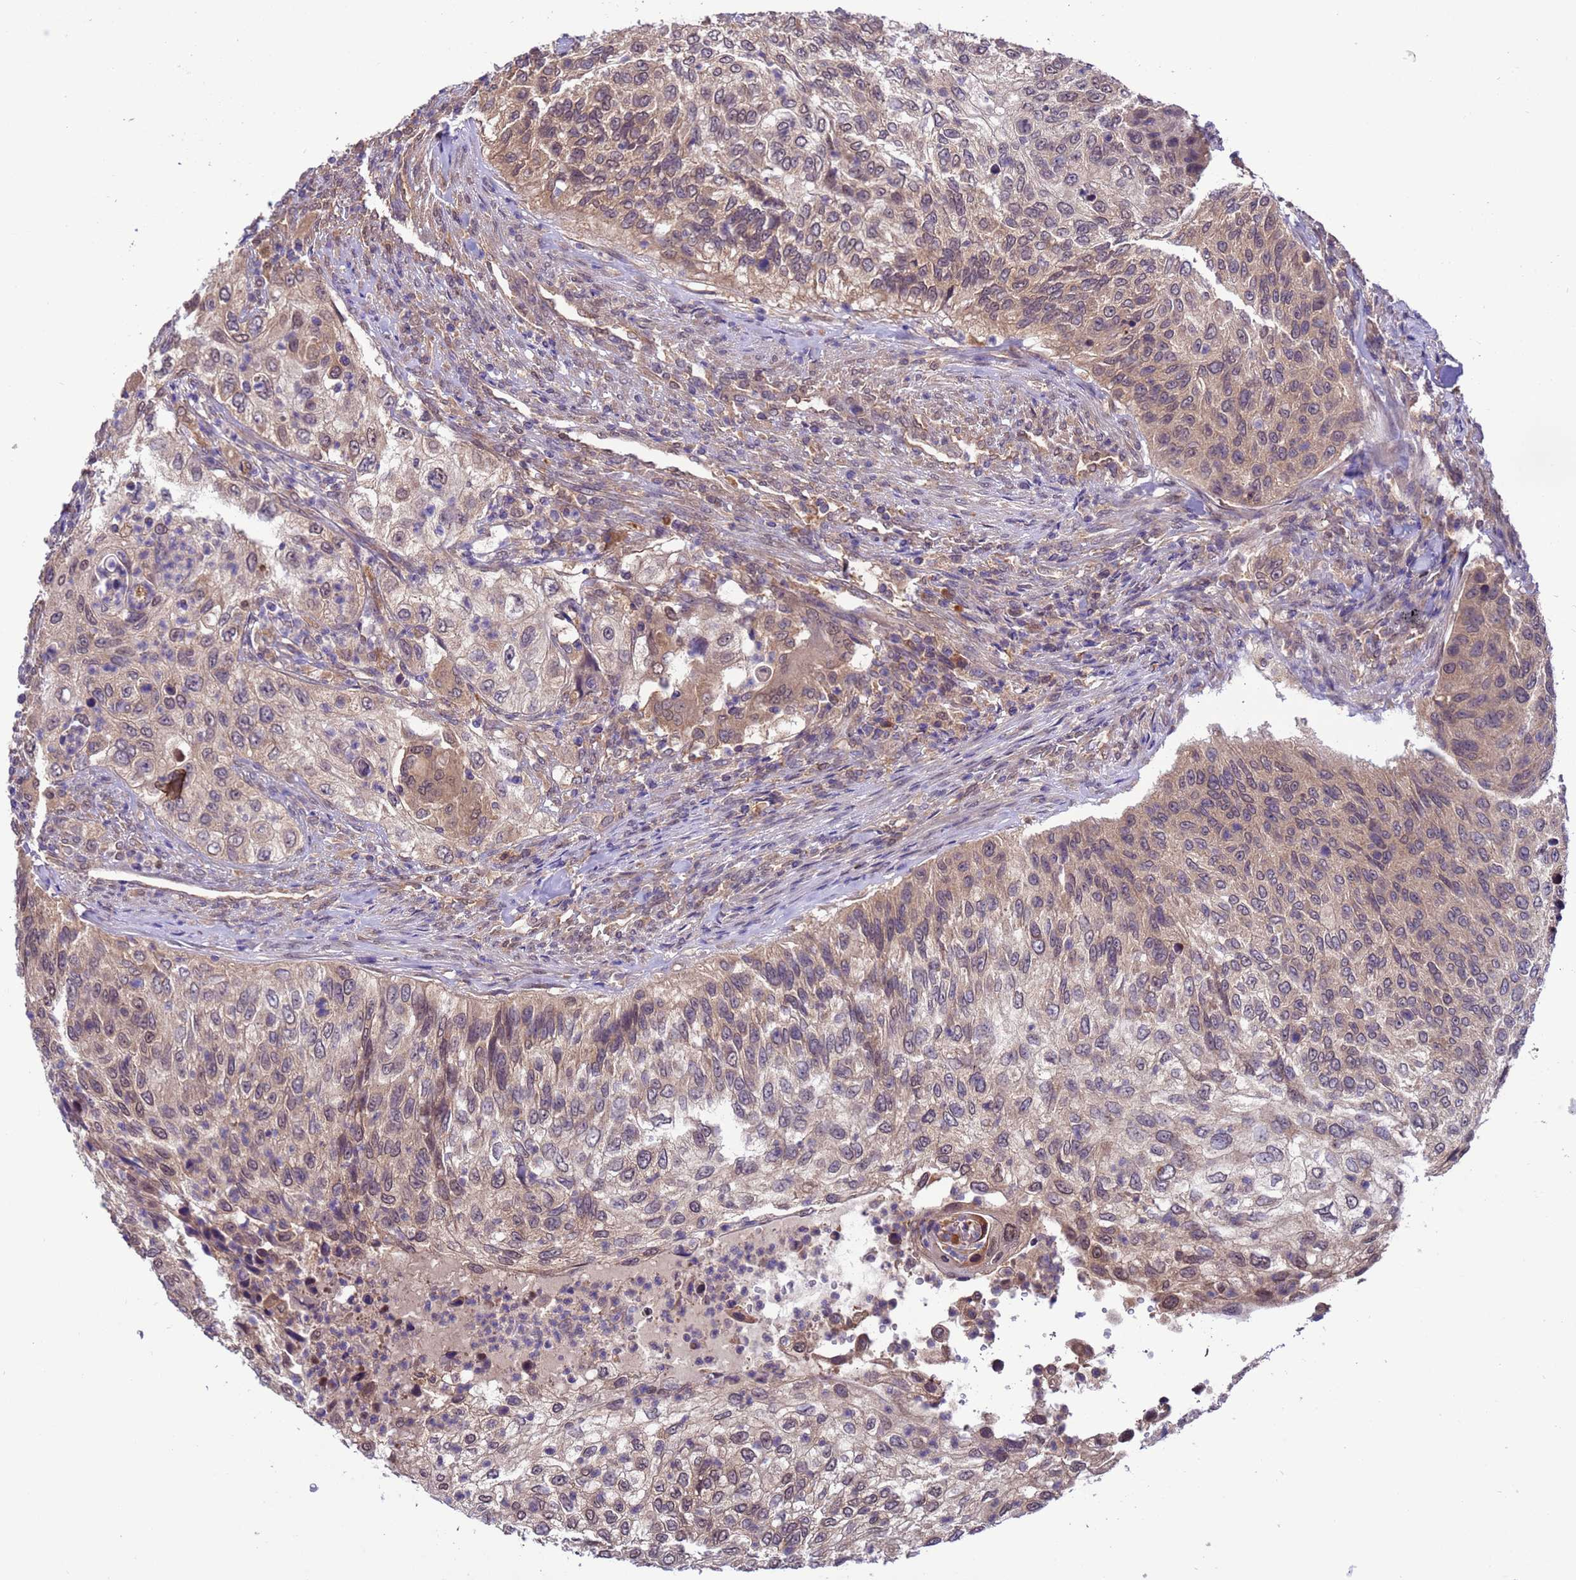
{"staining": {"intensity": "weak", "quantity": "25%-75%", "location": "cytoplasmic/membranous"}, "tissue": "urothelial cancer", "cell_type": "Tumor cells", "image_type": "cancer", "snomed": [{"axis": "morphology", "description": "Urothelial carcinoma, High grade"}, {"axis": "topography", "description": "Urinary bladder"}], "caption": "Protein expression analysis of human urothelial cancer reveals weak cytoplasmic/membranous staining in about 25%-75% of tumor cells. (Brightfield microscopy of DAB IHC at high magnification).", "gene": "ZFP69B", "patient": {"sex": "female", "age": 60}}